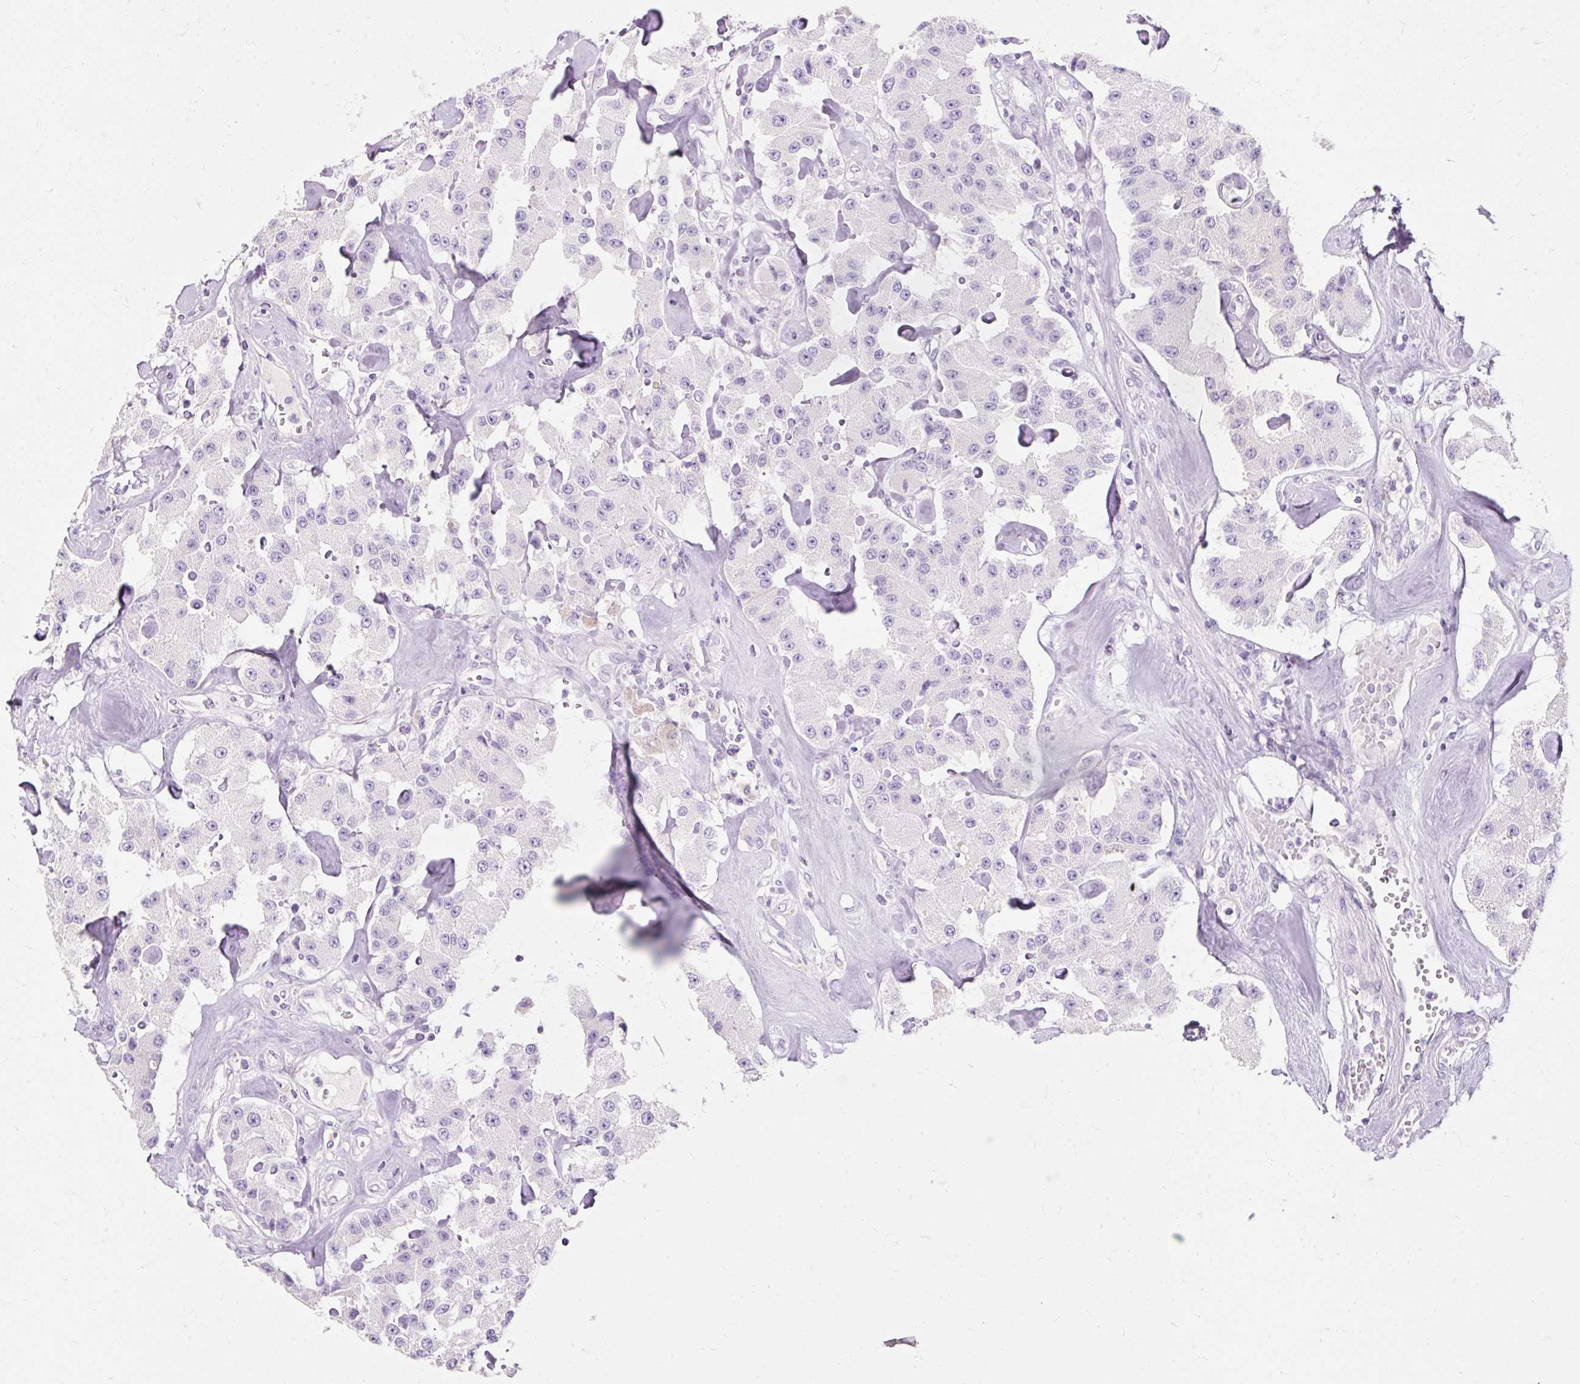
{"staining": {"intensity": "negative", "quantity": "none", "location": "none"}, "tissue": "carcinoid", "cell_type": "Tumor cells", "image_type": "cancer", "snomed": [{"axis": "morphology", "description": "Carcinoid, malignant, NOS"}, {"axis": "topography", "description": "Pancreas"}], "caption": "Malignant carcinoid stained for a protein using immunohistochemistry demonstrates no expression tumor cells.", "gene": "TMEM213", "patient": {"sex": "male", "age": 41}}